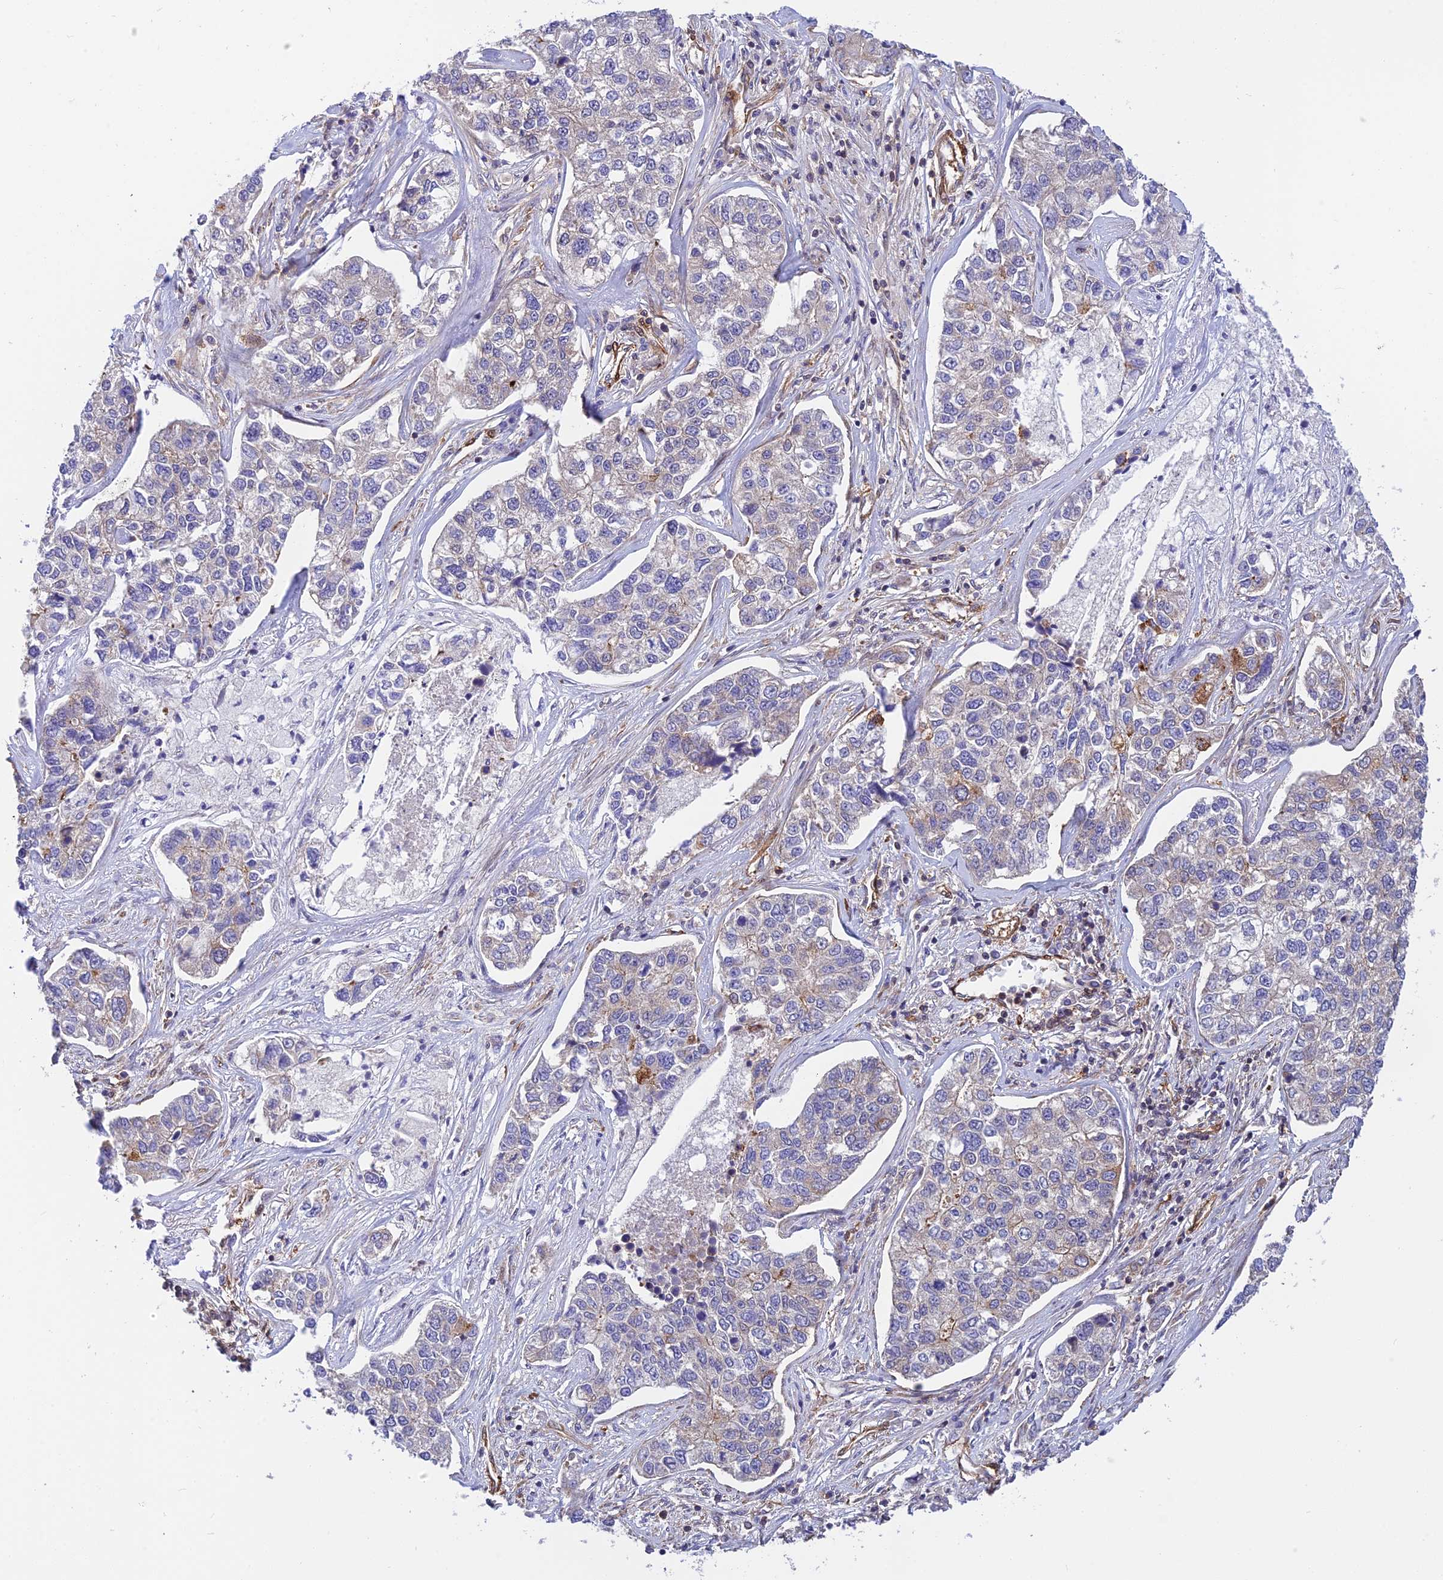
{"staining": {"intensity": "moderate", "quantity": "<25%", "location": "cytoplasmic/membranous"}, "tissue": "lung cancer", "cell_type": "Tumor cells", "image_type": "cancer", "snomed": [{"axis": "morphology", "description": "Adenocarcinoma, NOS"}, {"axis": "topography", "description": "Lung"}], "caption": "Lung cancer stained with IHC reveals moderate cytoplasmic/membranous positivity in about <25% of tumor cells. Using DAB (brown) and hematoxylin (blue) stains, captured at high magnification using brightfield microscopy.", "gene": "EVI5L", "patient": {"sex": "male", "age": 49}}